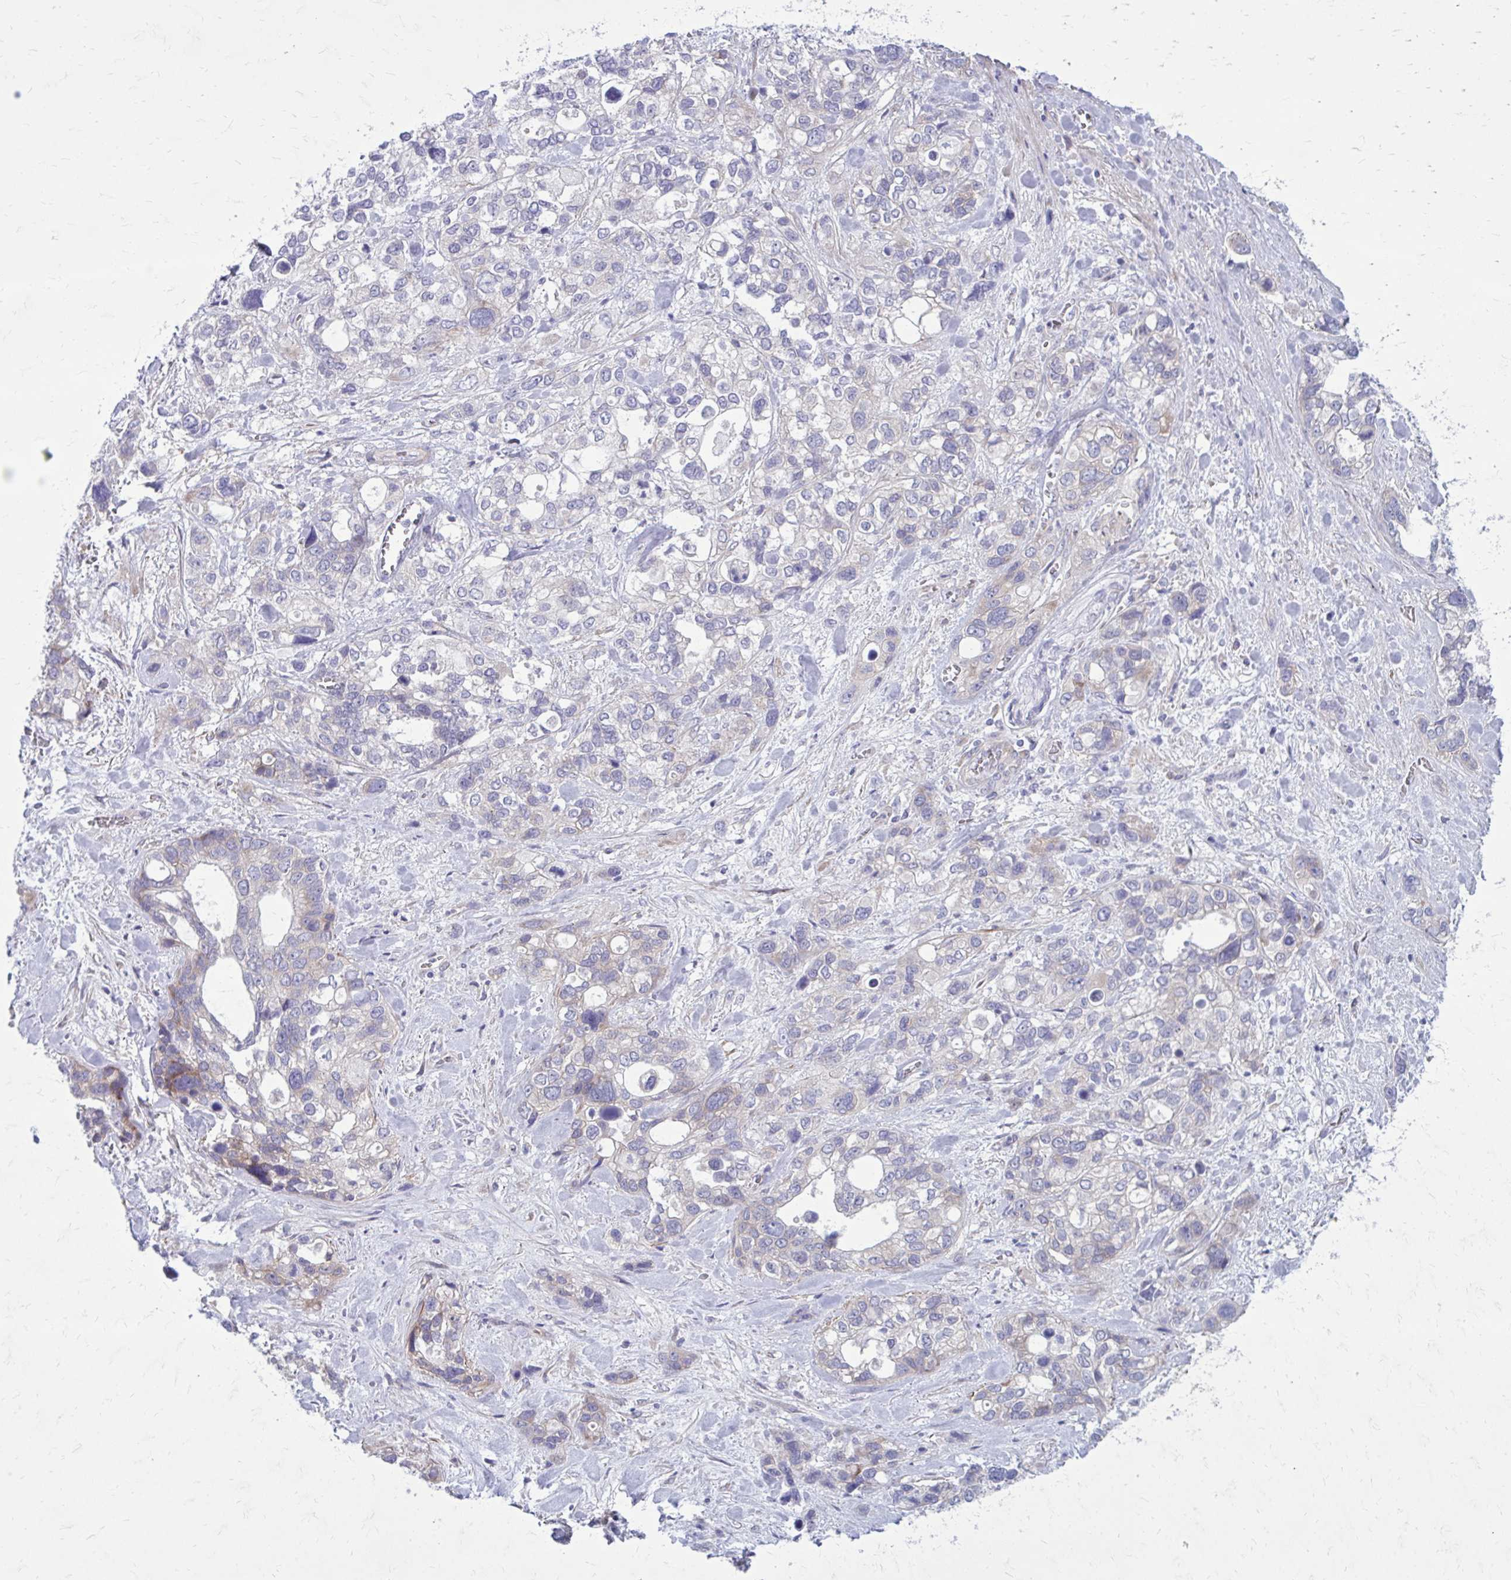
{"staining": {"intensity": "negative", "quantity": "none", "location": "none"}, "tissue": "stomach cancer", "cell_type": "Tumor cells", "image_type": "cancer", "snomed": [{"axis": "morphology", "description": "Adenocarcinoma, NOS"}, {"axis": "topography", "description": "Stomach, upper"}], "caption": "The micrograph displays no staining of tumor cells in stomach adenocarcinoma. (DAB IHC, high magnification).", "gene": "GIGYF2", "patient": {"sex": "female", "age": 81}}